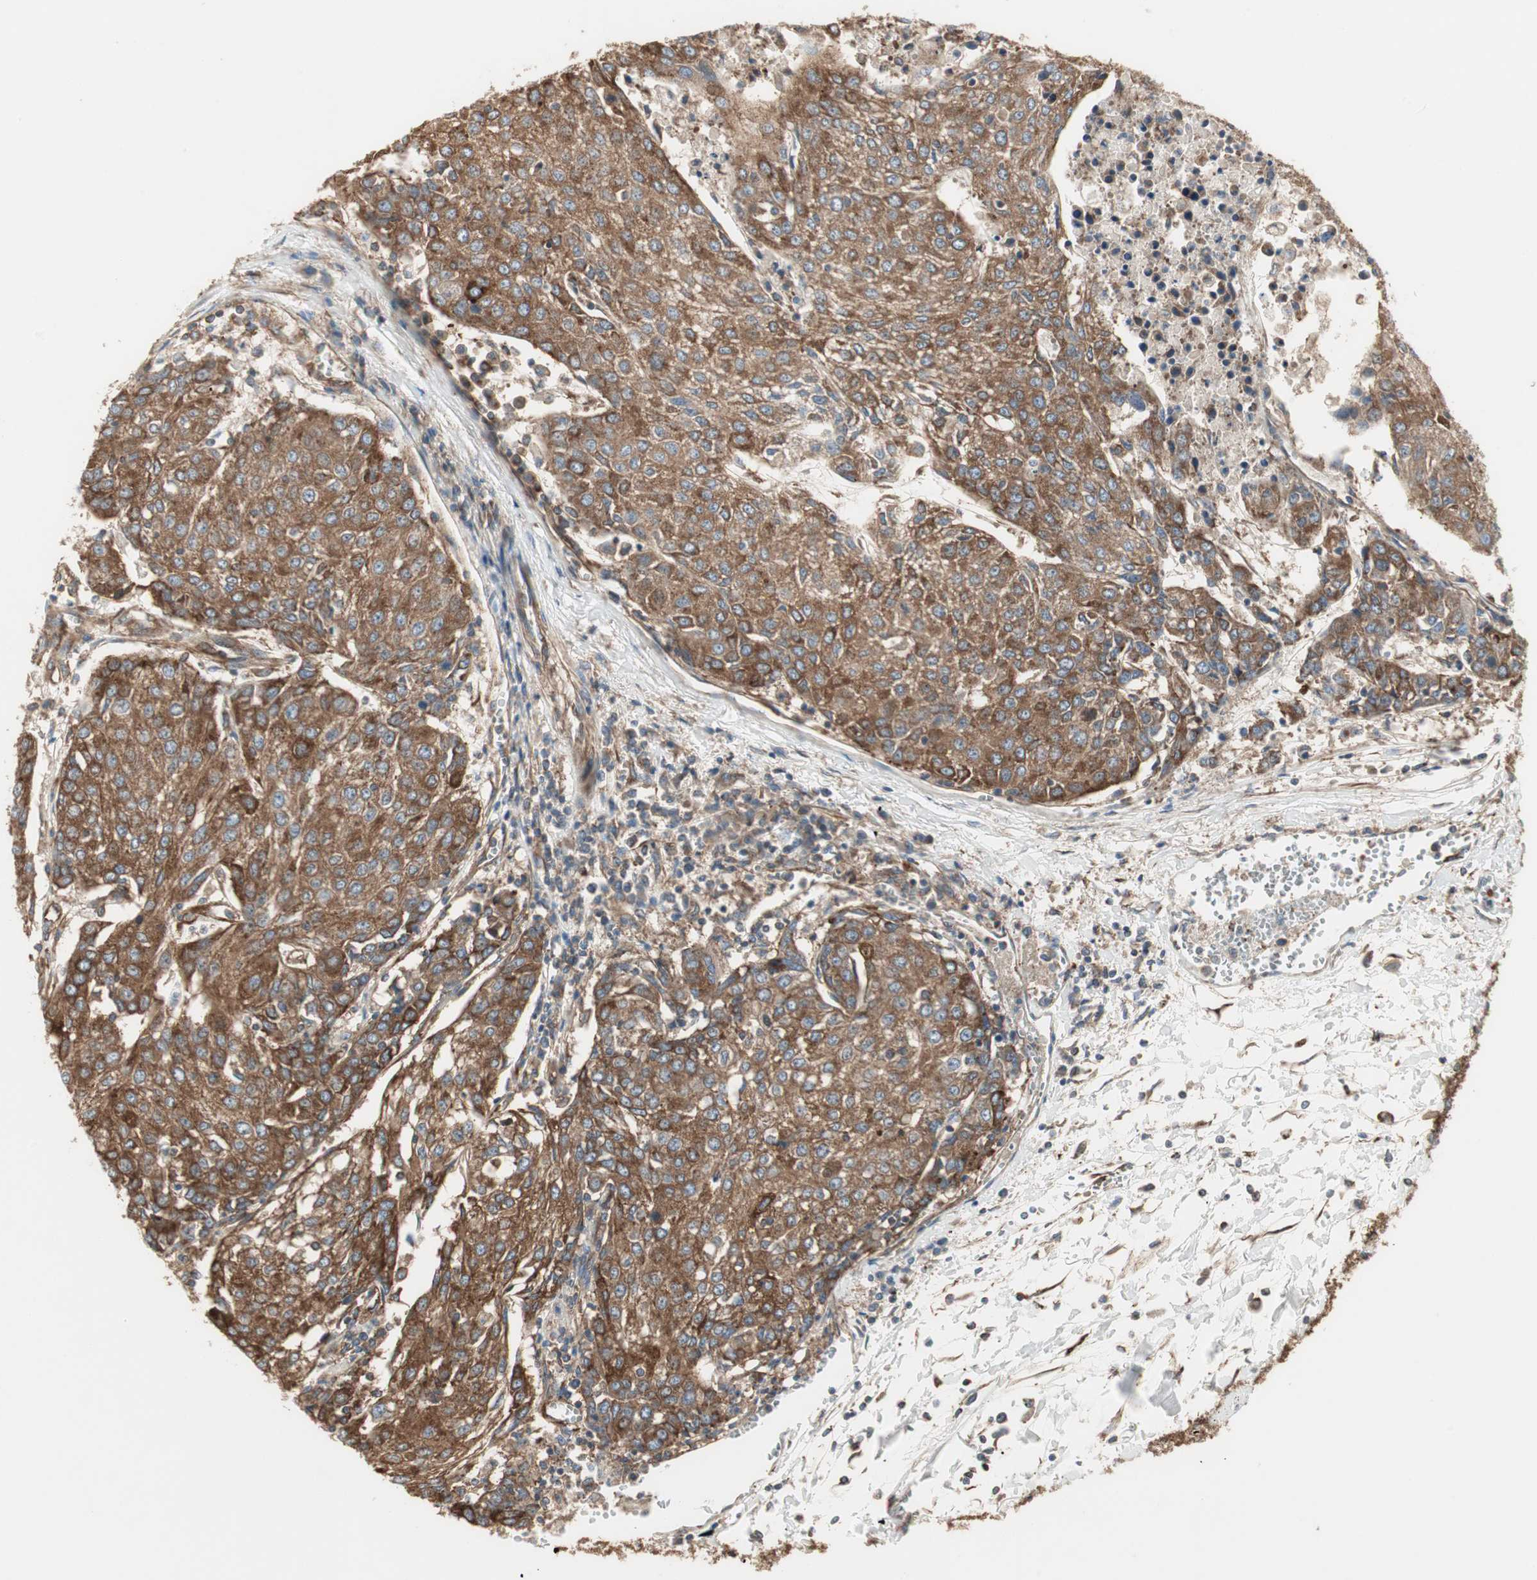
{"staining": {"intensity": "strong", "quantity": ">75%", "location": "cytoplasmic/membranous"}, "tissue": "urothelial cancer", "cell_type": "Tumor cells", "image_type": "cancer", "snomed": [{"axis": "morphology", "description": "Urothelial carcinoma, High grade"}, {"axis": "topography", "description": "Urinary bladder"}], "caption": "High-power microscopy captured an IHC micrograph of urothelial carcinoma (high-grade), revealing strong cytoplasmic/membranous staining in approximately >75% of tumor cells. Nuclei are stained in blue.", "gene": "H6PD", "patient": {"sex": "female", "age": 85}}